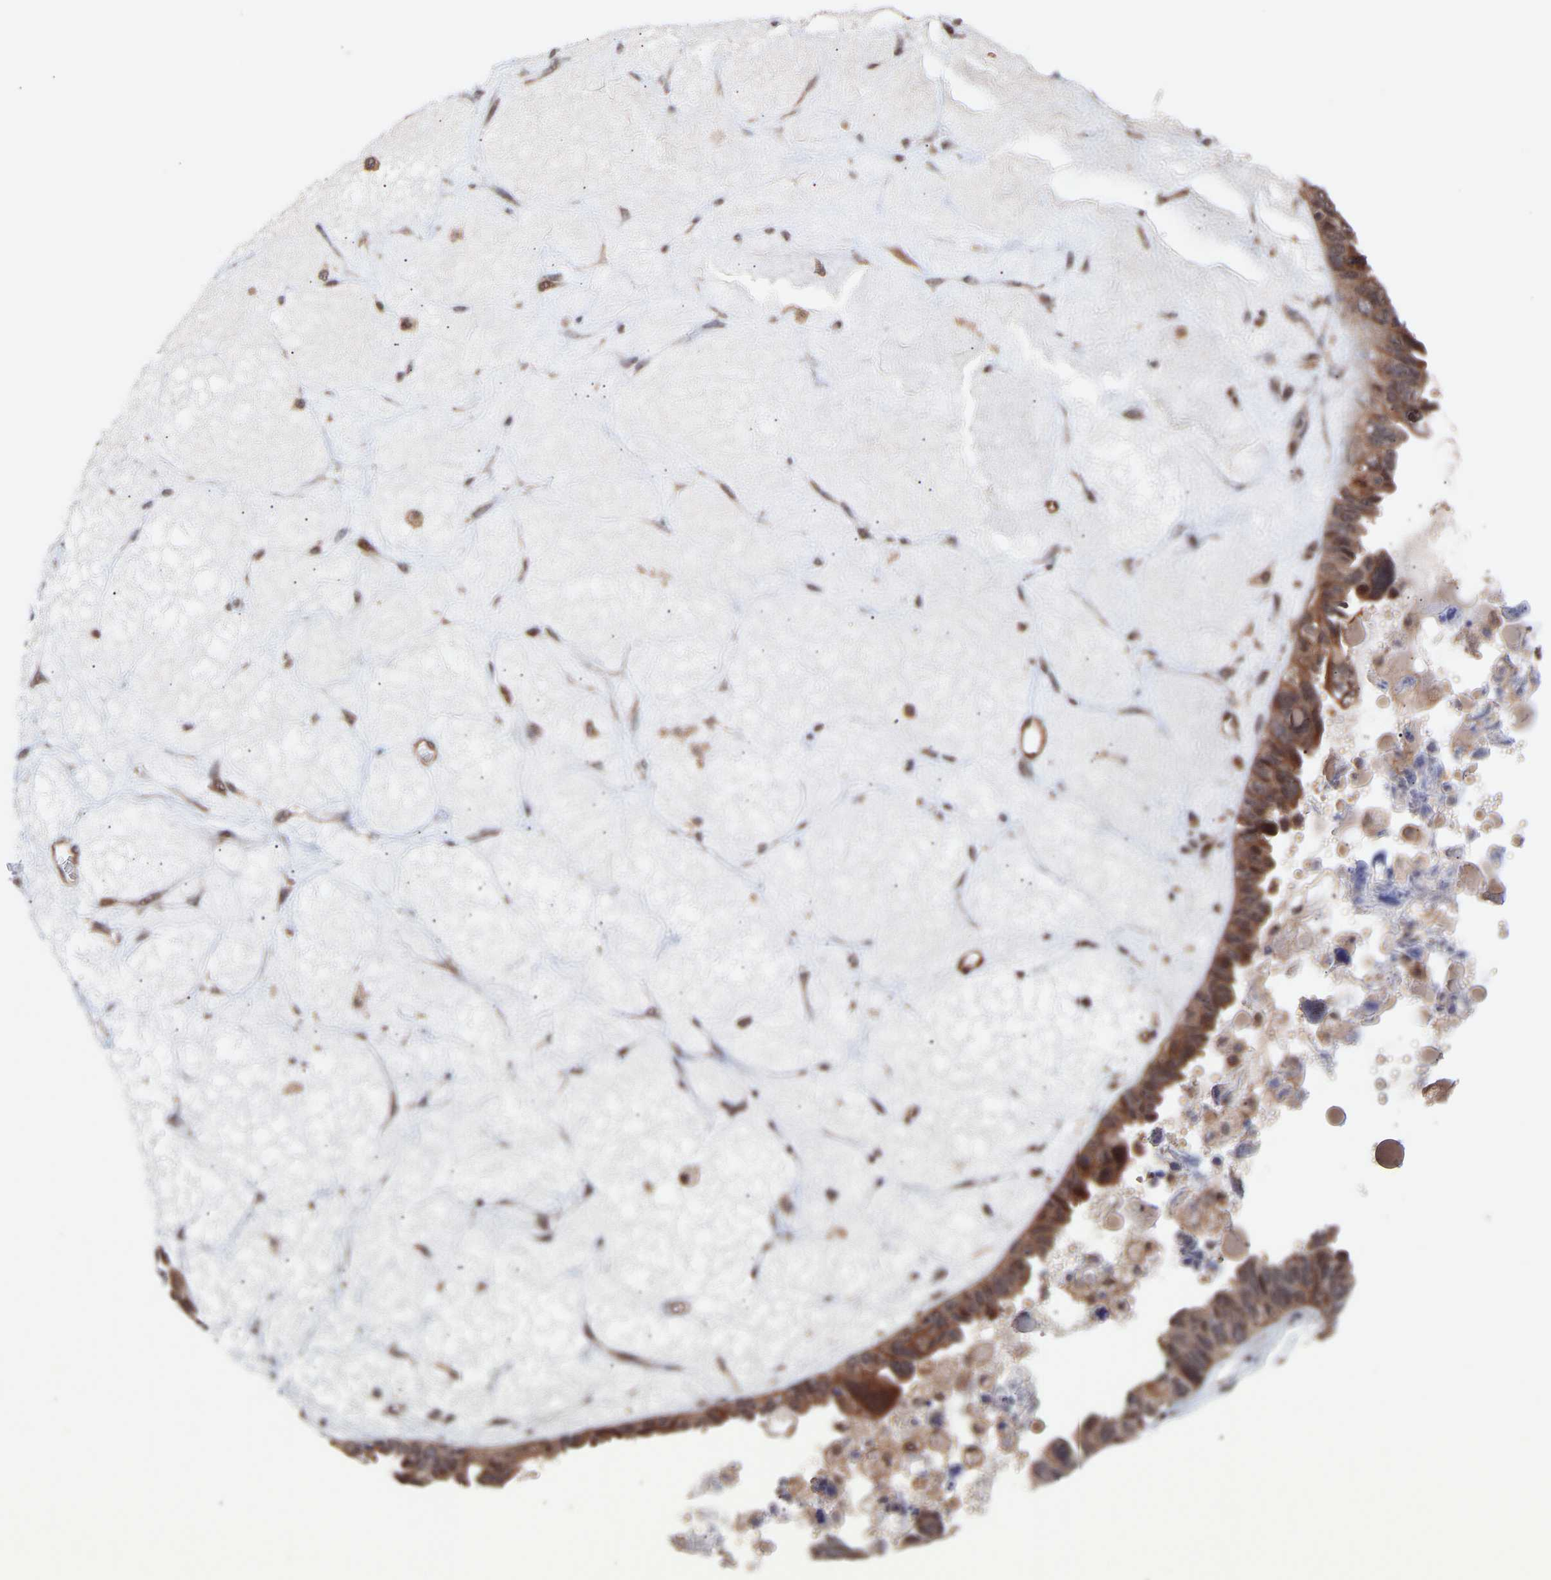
{"staining": {"intensity": "moderate", "quantity": ">75%", "location": "cytoplasmic/membranous,nuclear"}, "tissue": "ovarian cancer", "cell_type": "Tumor cells", "image_type": "cancer", "snomed": [{"axis": "morphology", "description": "Cystadenocarcinoma, serous, NOS"}, {"axis": "topography", "description": "Ovary"}], "caption": "Serous cystadenocarcinoma (ovarian) stained for a protein (brown) exhibits moderate cytoplasmic/membranous and nuclear positive positivity in approximately >75% of tumor cells.", "gene": "PDLIM5", "patient": {"sex": "female", "age": 79}}